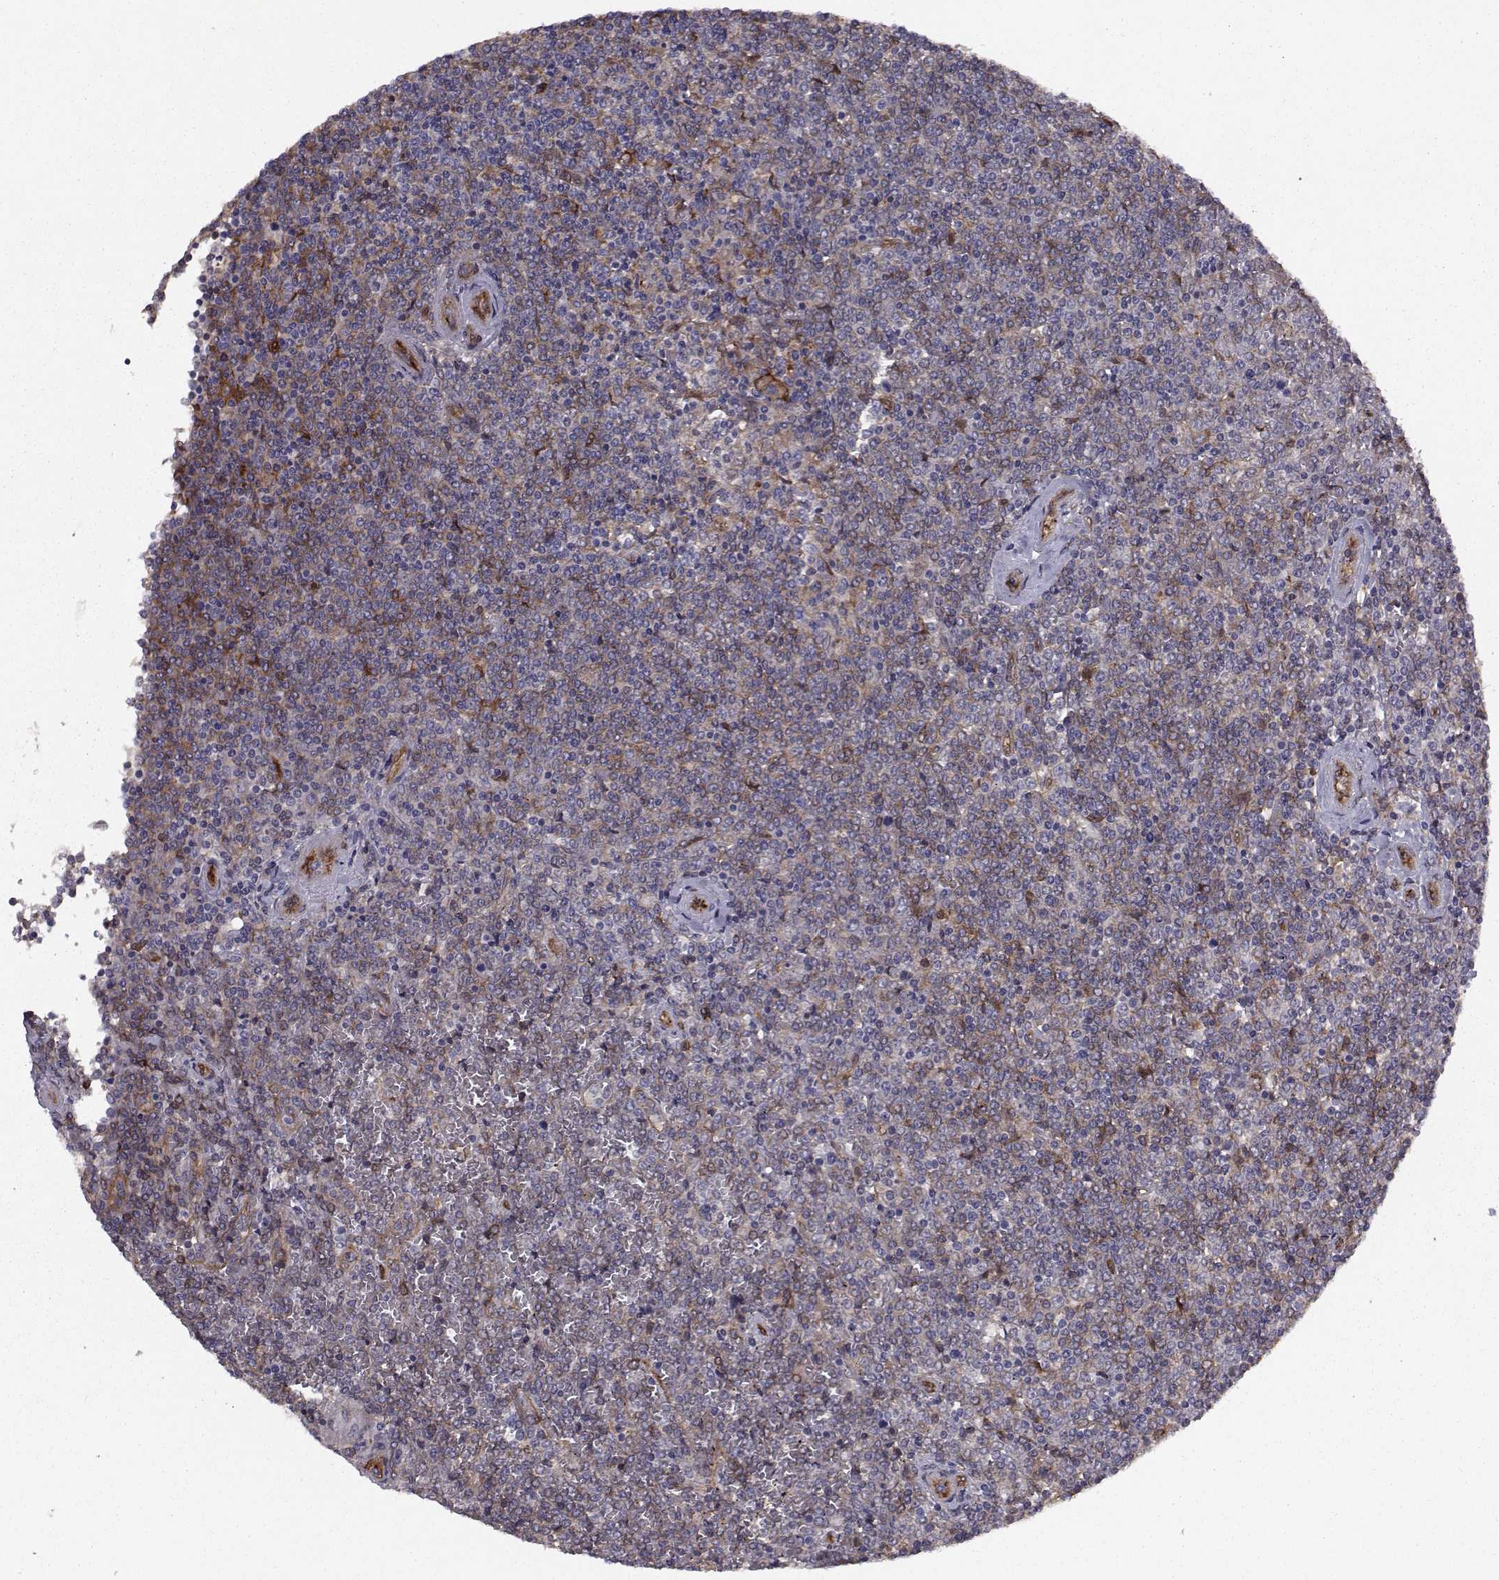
{"staining": {"intensity": "negative", "quantity": "none", "location": "none"}, "tissue": "lymphoma", "cell_type": "Tumor cells", "image_type": "cancer", "snomed": [{"axis": "morphology", "description": "Malignant lymphoma, non-Hodgkin's type, Low grade"}, {"axis": "topography", "description": "Spleen"}], "caption": "Histopathology image shows no significant protein staining in tumor cells of lymphoma.", "gene": "TRIP10", "patient": {"sex": "female", "age": 19}}